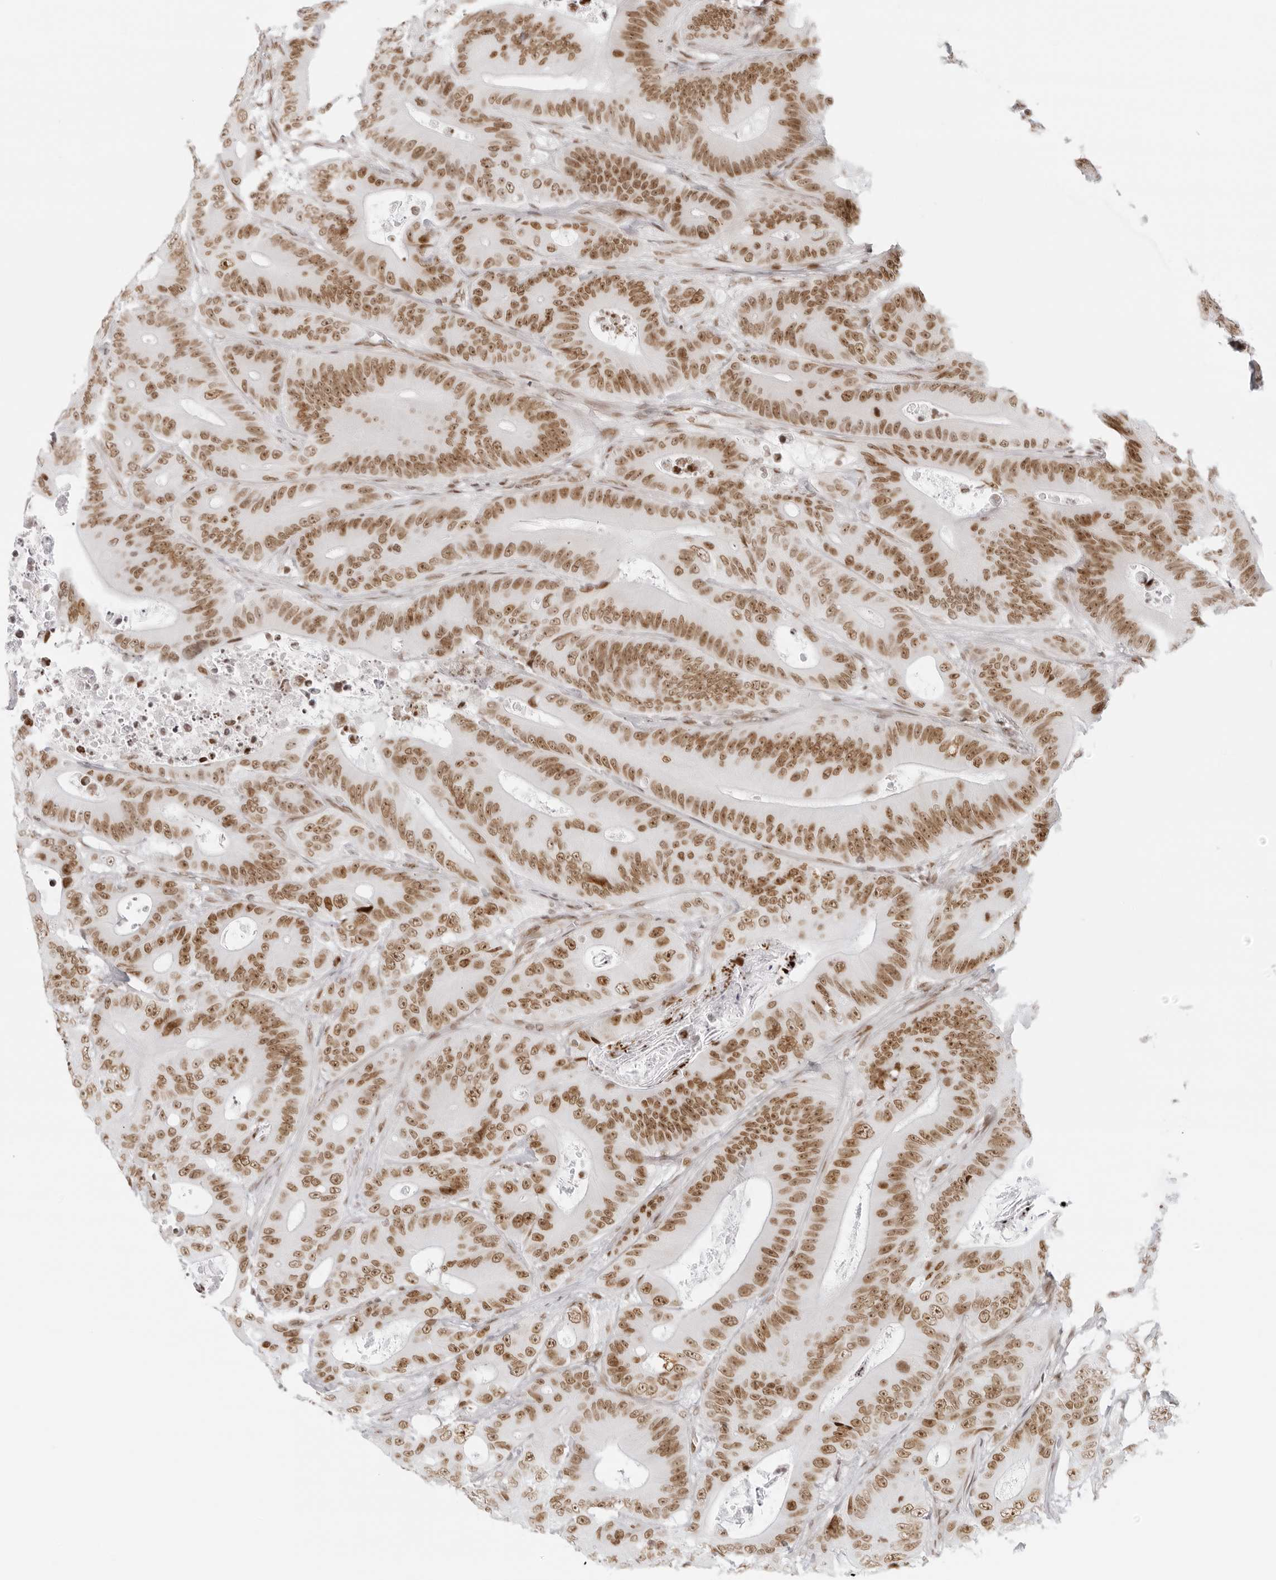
{"staining": {"intensity": "moderate", "quantity": ">75%", "location": "nuclear"}, "tissue": "colorectal cancer", "cell_type": "Tumor cells", "image_type": "cancer", "snomed": [{"axis": "morphology", "description": "Adenocarcinoma, NOS"}, {"axis": "topography", "description": "Colon"}], "caption": "A brown stain labels moderate nuclear expression of a protein in colorectal adenocarcinoma tumor cells.", "gene": "RCC1", "patient": {"sex": "male", "age": 83}}